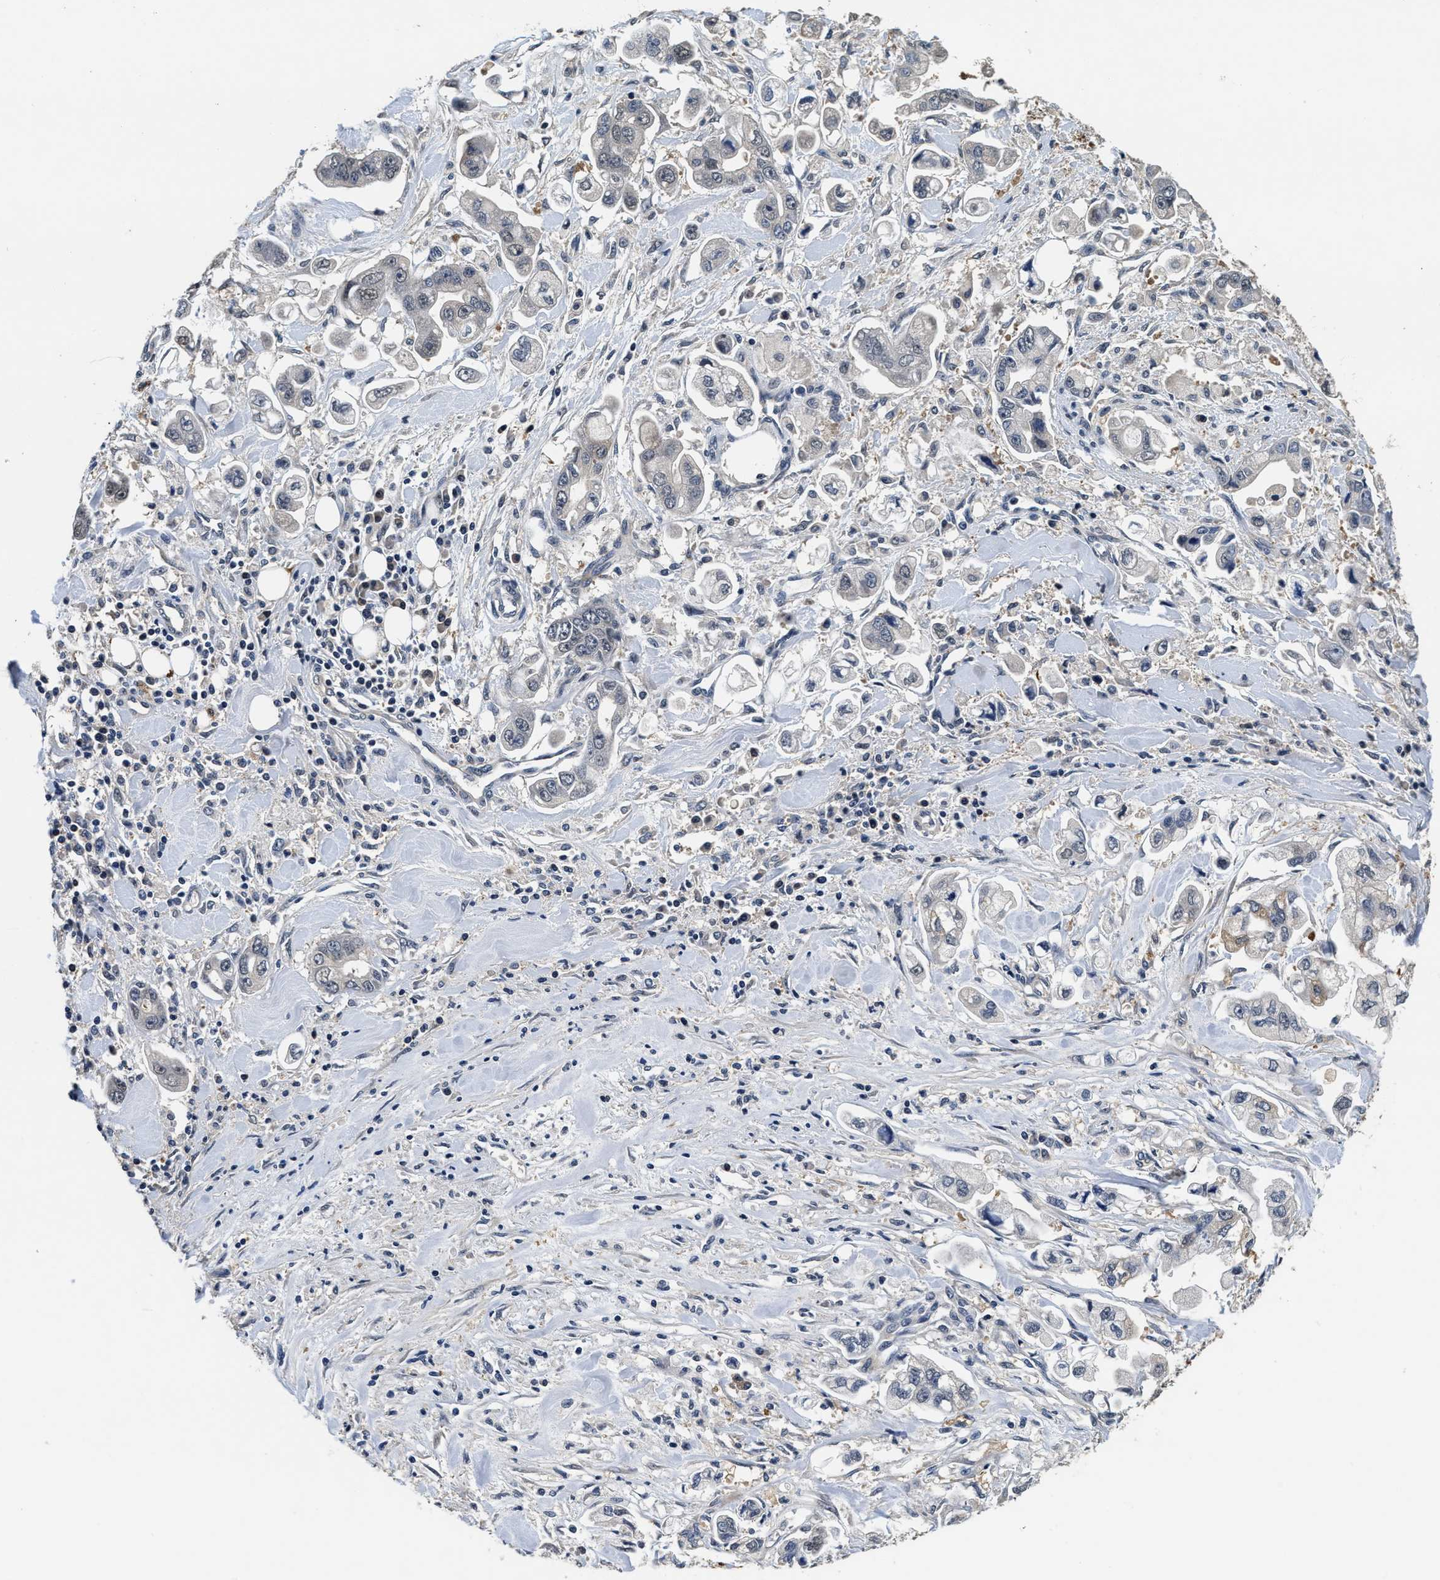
{"staining": {"intensity": "weak", "quantity": "<25%", "location": "cytoplasmic/membranous"}, "tissue": "stomach cancer", "cell_type": "Tumor cells", "image_type": "cancer", "snomed": [{"axis": "morphology", "description": "Normal tissue, NOS"}, {"axis": "morphology", "description": "Adenocarcinoma, NOS"}, {"axis": "topography", "description": "Stomach"}], "caption": "Protein analysis of stomach cancer demonstrates no significant expression in tumor cells.", "gene": "PHPT1", "patient": {"sex": "male", "age": 62}}